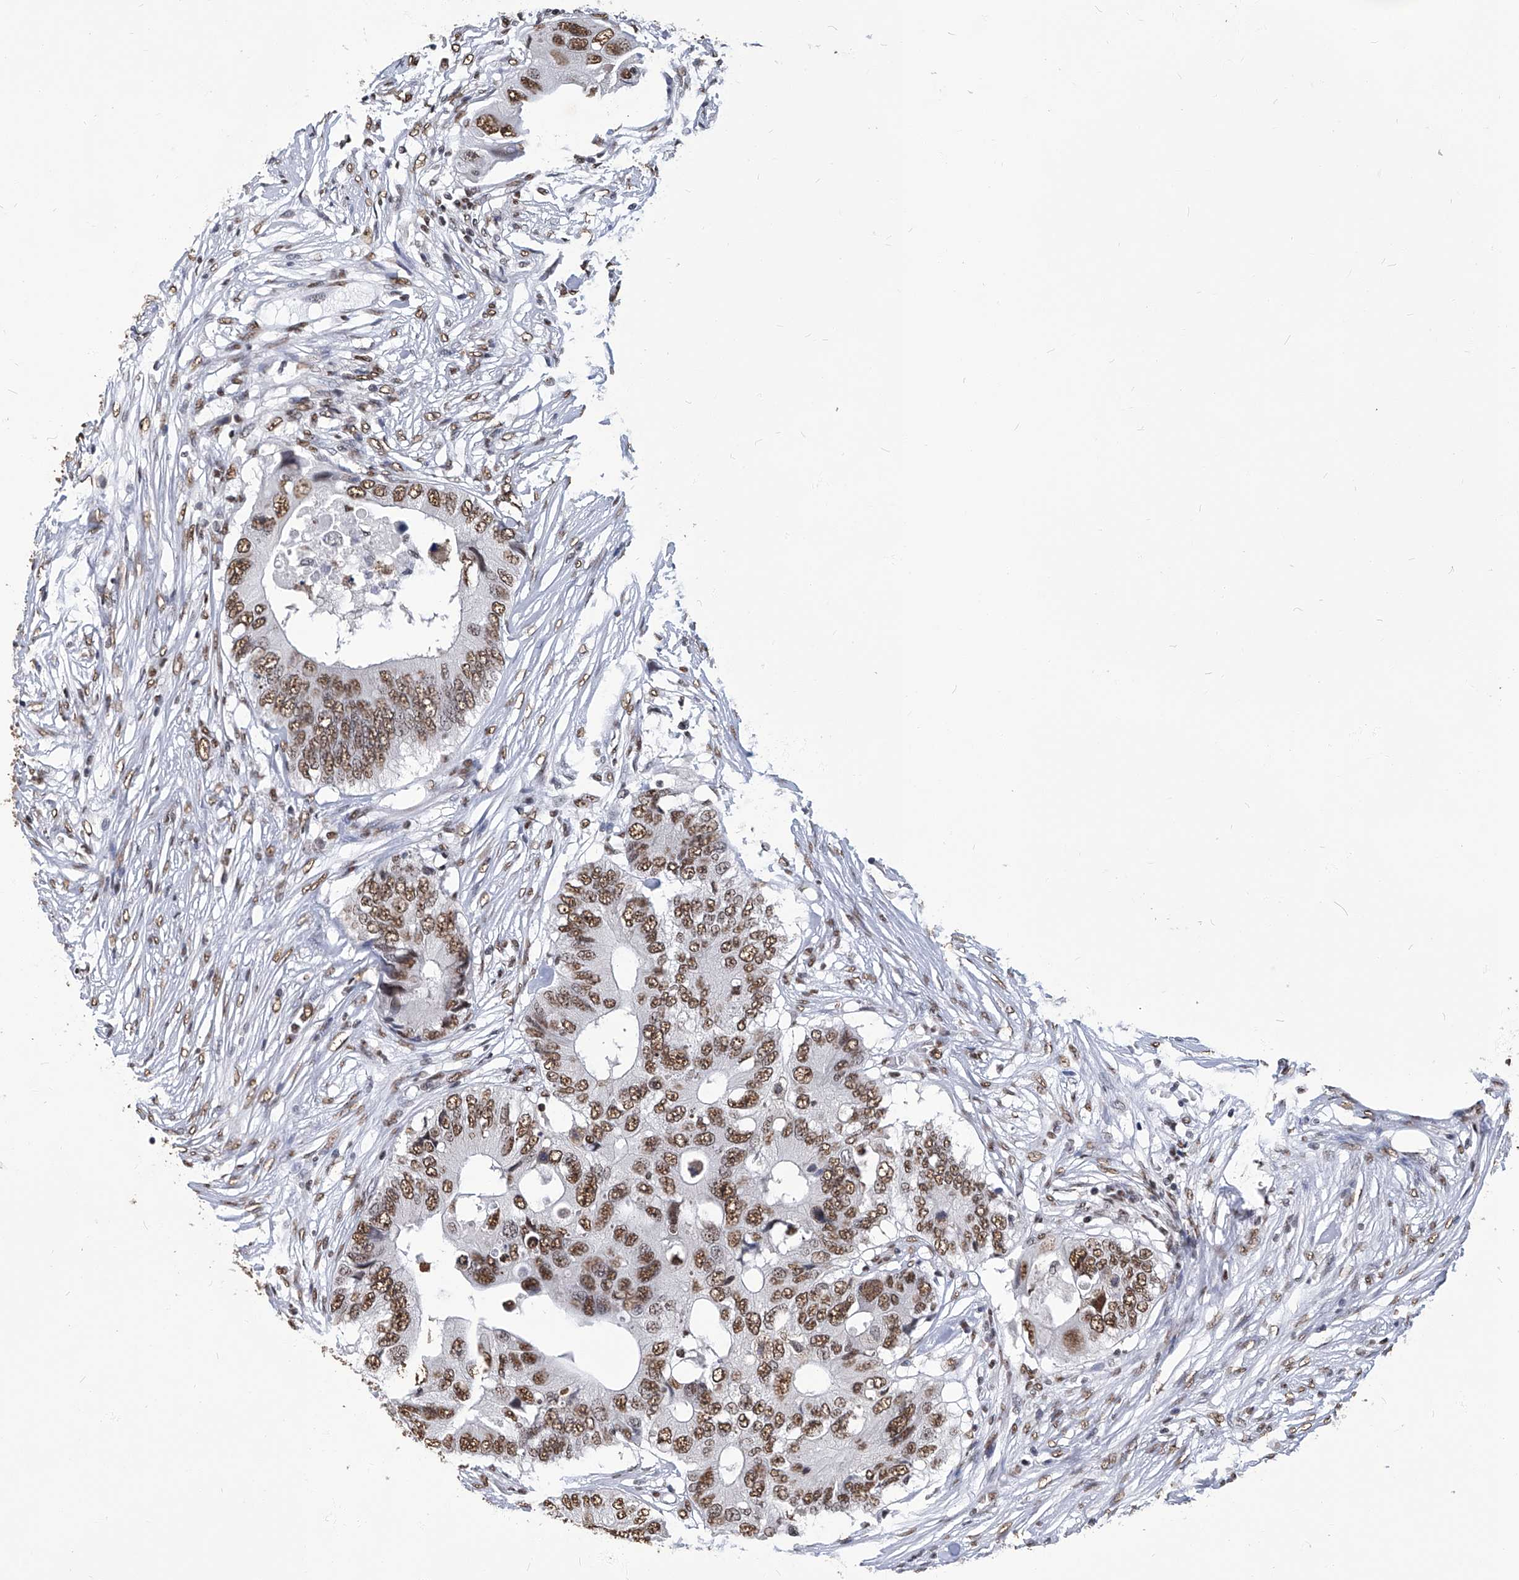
{"staining": {"intensity": "moderate", "quantity": ">75%", "location": "nuclear"}, "tissue": "colorectal cancer", "cell_type": "Tumor cells", "image_type": "cancer", "snomed": [{"axis": "morphology", "description": "Adenocarcinoma, NOS"}, {"axis": "topography", "description": "Colon"}], "caption": "Moderate nuclear expression for a protein is appreciated in about >75% of tumor cells of colorectal adenocarcinoma using immunohistochemistry (IHC).", "gene": "HBP1", "patient": {"sex": "male", "age": 71}}